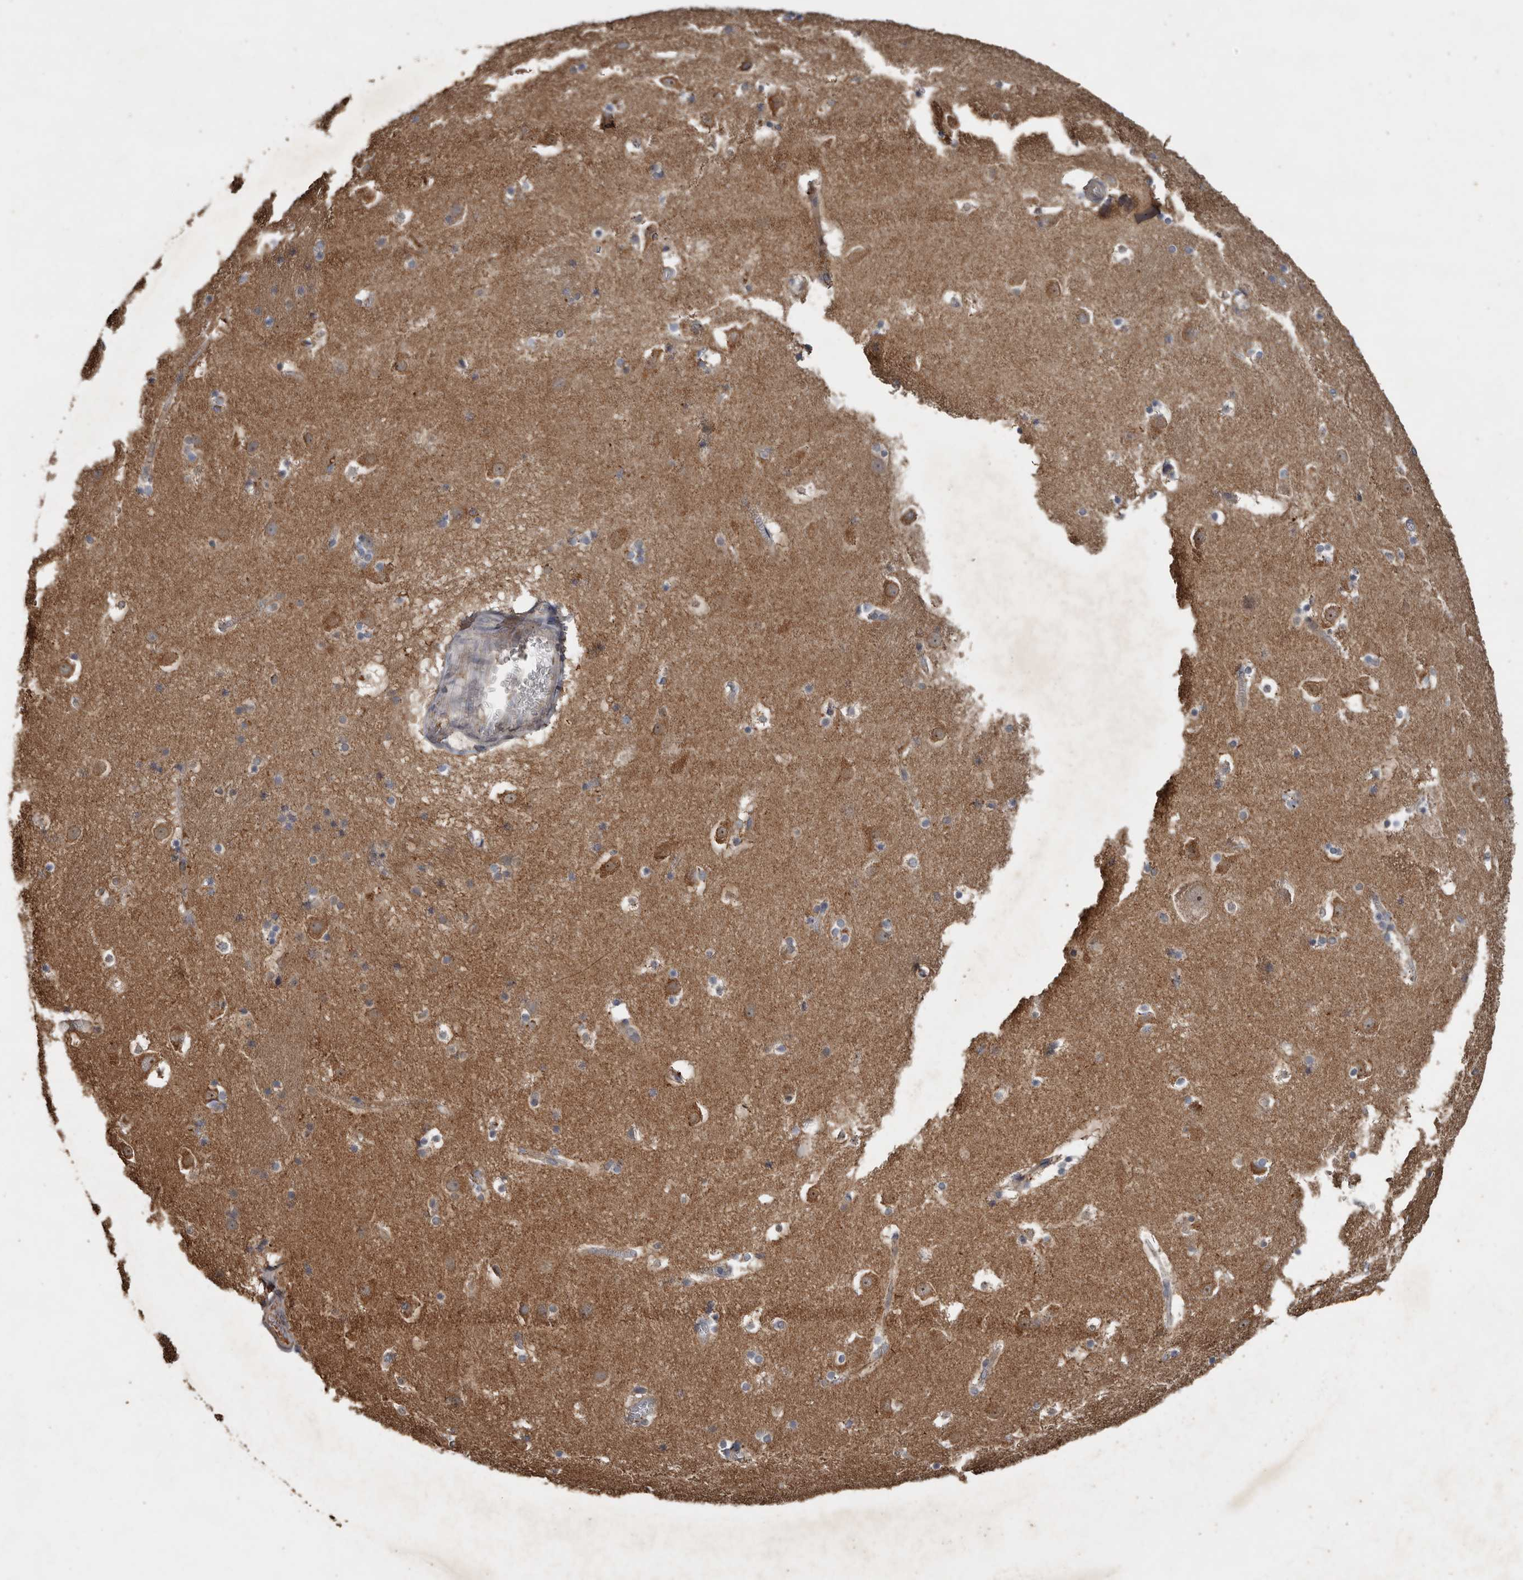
{"staining": {"intensity": "moderate", "quantity": "<25%", "location": "cytoplasmic/membranous"}, "tissue": "caudate", "cell_type": "Glial cells", "image_type": "normal", "snomed": [{"axis": "morphology", "description": "Normal tissue, NOS"}, {"axis": "topography", "description": "Lateral ventricle wall"}], "caption": "Caudate stained with DAB (3,3'-diaminobenzidine) immunohistochemistry (IHC) exhibits low levels of moderate cytoplasmic/membranous staining in approximately <25% of glial cells. The protein of interest is stained brown, and the nuclei are stained in blue (DAB IHC with brightfield microscopy, high magnification).", "gene": "HYAL4", "patient": {"sex": "male", "age": 45}}